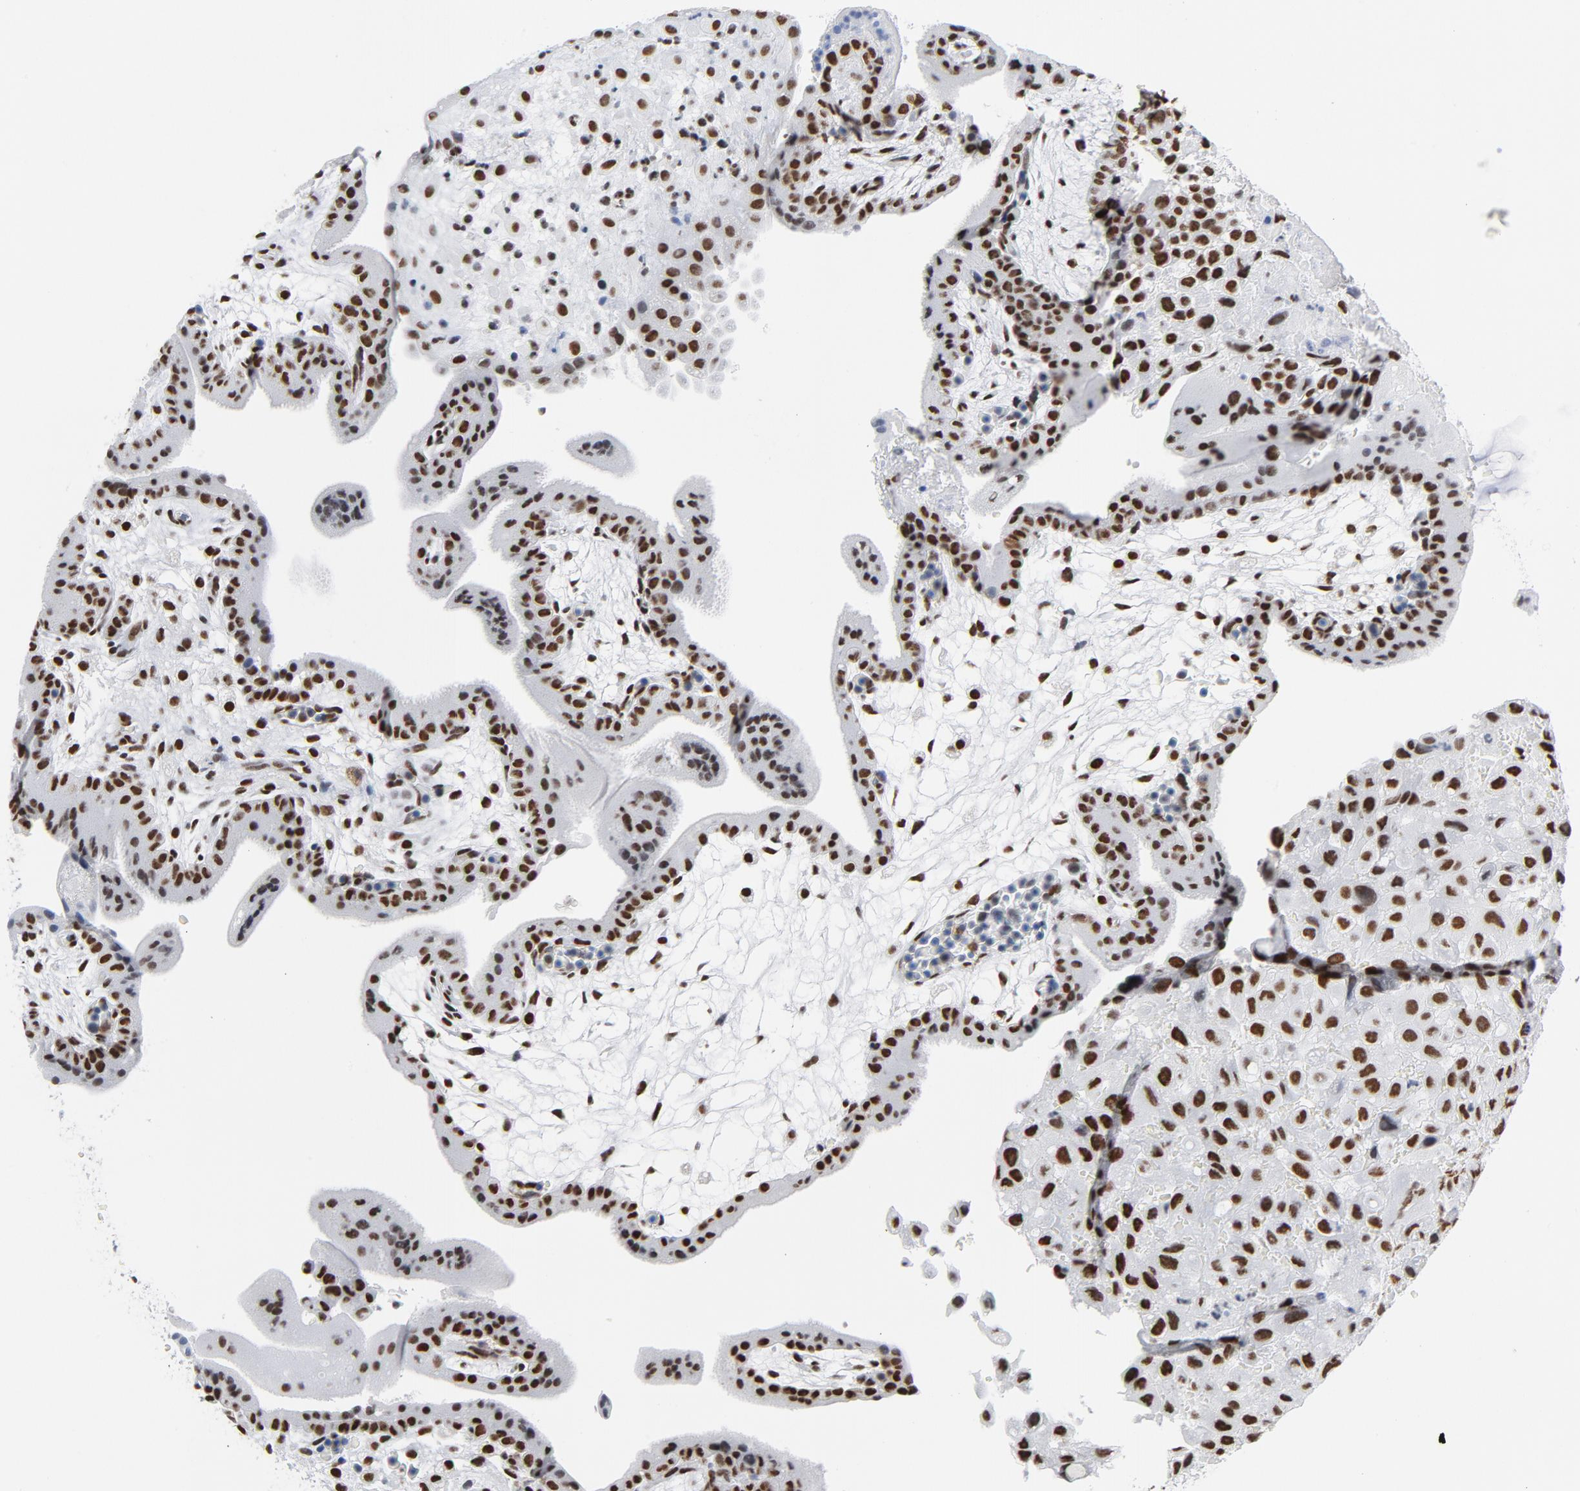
{"staining": {"intensity": "strong", "quantity": ">75%", "location": "nuclear"}, "tissue": "placenta", "cell_type": "Decidual cells", "image_type": "normal", "snomed": [{"axis": "morphology", "description": "Normal tissue, NOS"}, {"axis": "topography", "description": "Placenta"}], "caption": "Immunohistochemistry (IHC) micrograph of benign placenta: human placenta stained using immunohistochemistry reveals high levels of strong protein expression localized specifically in the nuclear of decidual cells, appearing as a nuclear brown color.", "gene": "CSTF2", "patient": {"sex": "female", "age": 35}}